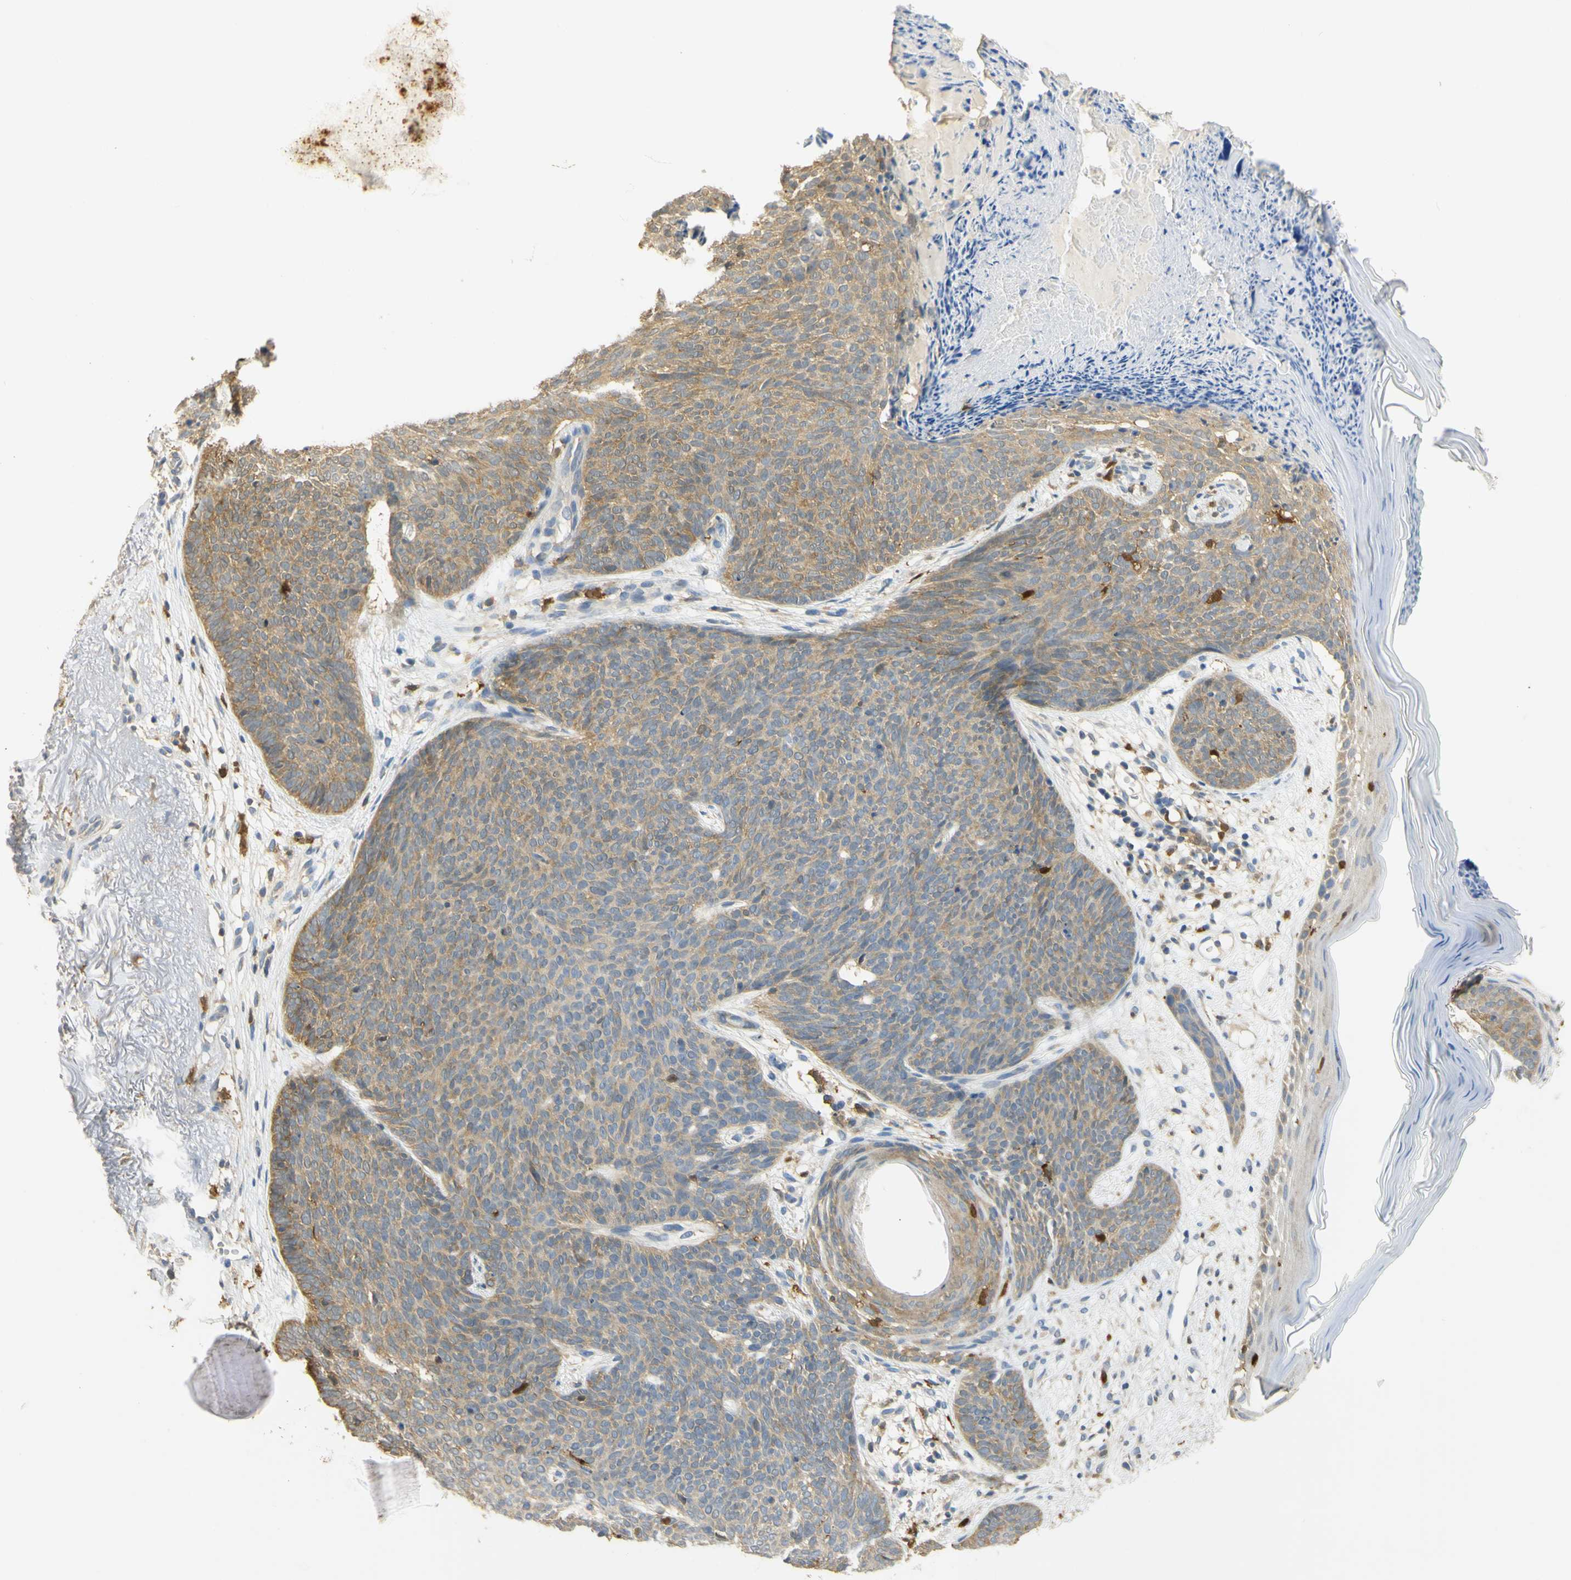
{"staining": {"intensity": "moderate", "quantity": ">75%", "location": "cytoplasmic/membranous"}, "tissue": "skin cancer", "cell_type": "Tumor cells", "image_type": "cancer", "snomed": [{"axis": "morphology", "description": "Normal tissue, NOS"}, {"axis": "morphology", "description": "Basal cell carcinoma"}, {"axis": "topography", "description": "Skin"}], "caption": "This histopathology image exhibits IHC staining of human basal cell carcinoma (skin), with medium moderate cytoplasmic/membranous staining in about >75% of tumor cells.", "gene": "PAK1", "patient": {"sex": "female", "age": 70}}